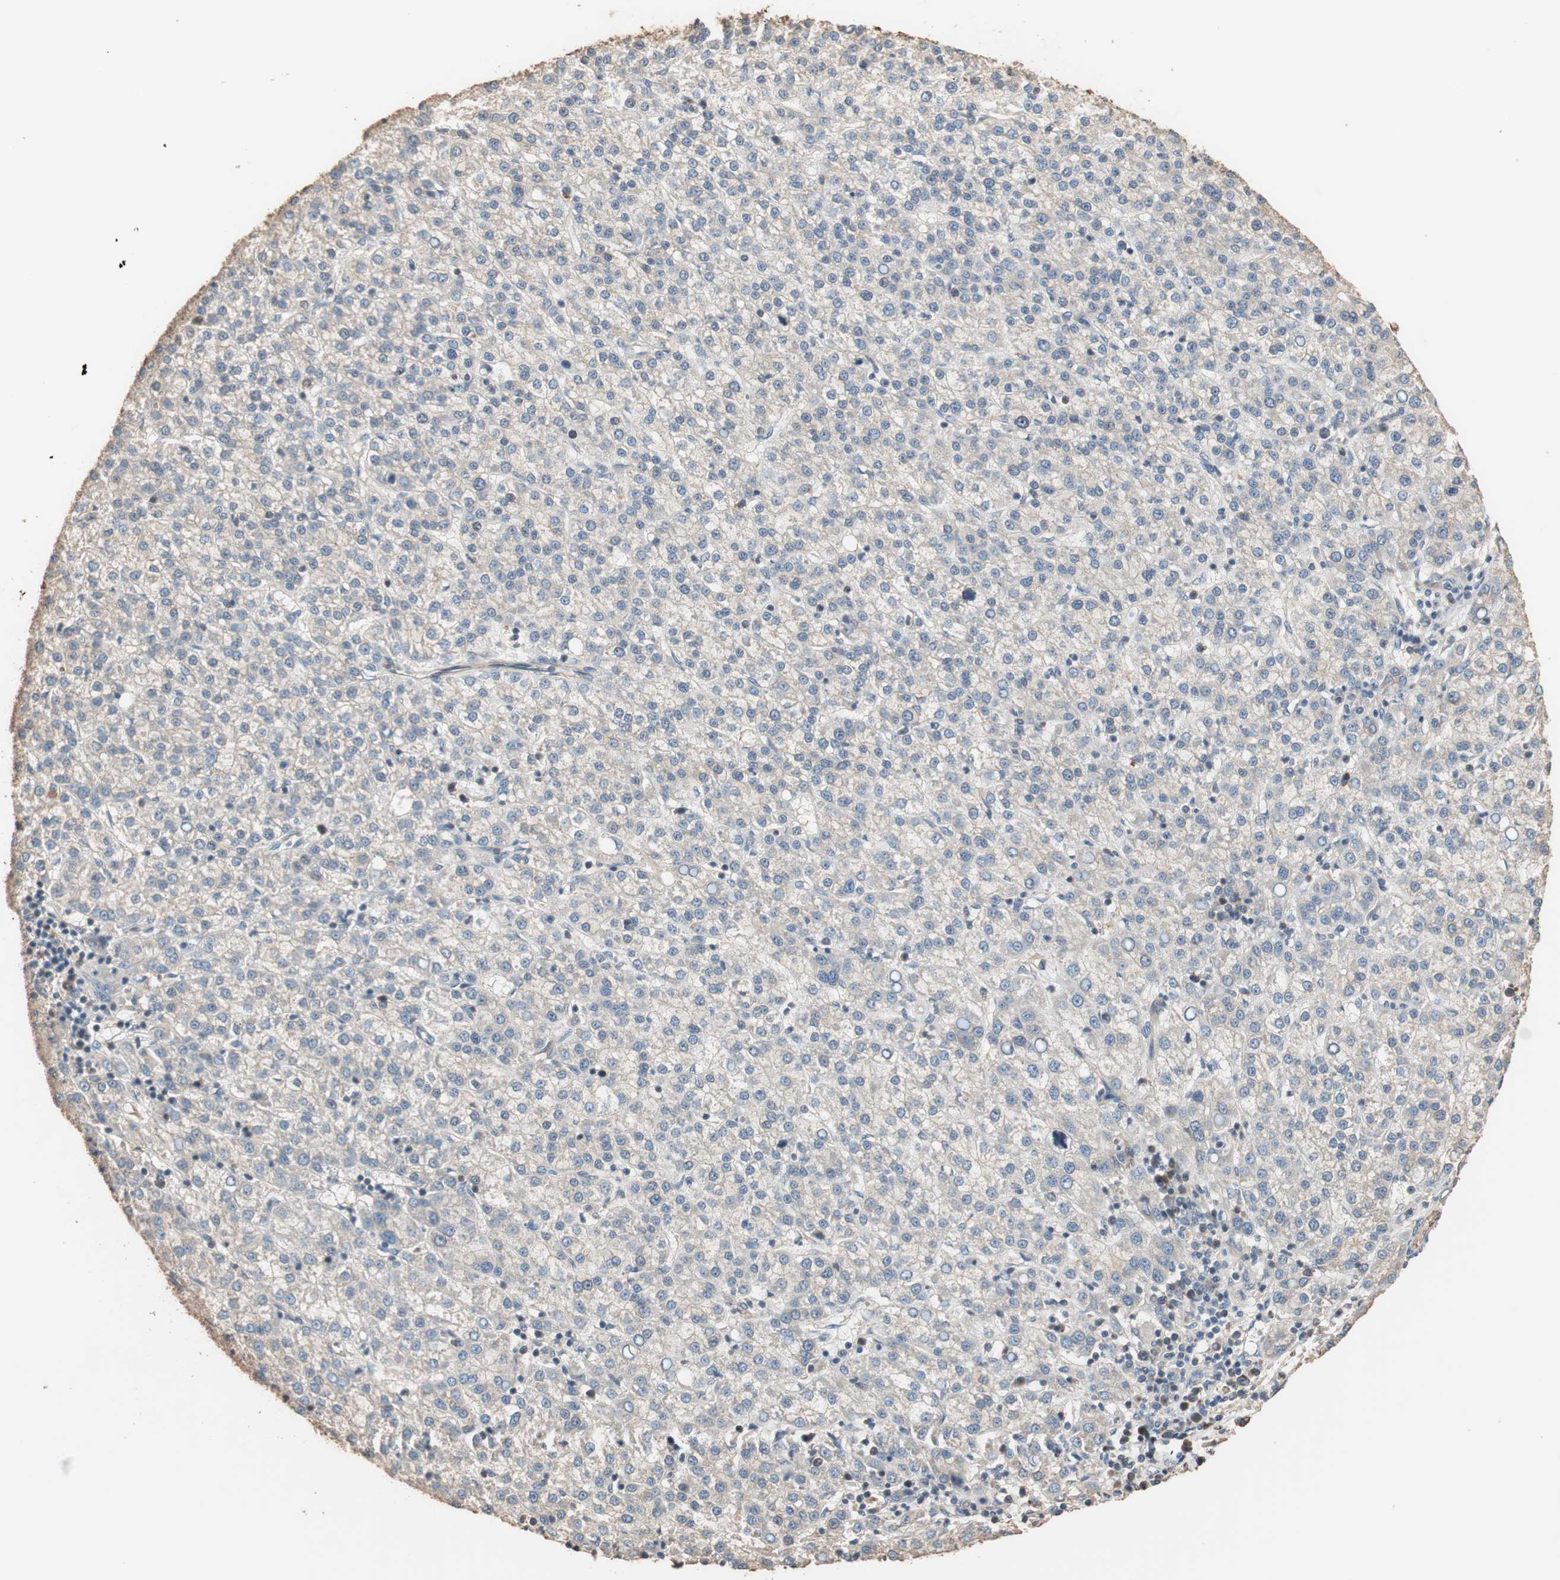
{"staining": {"intensity": "weak", "quantity": ">75%", "location": "cytoplasmic/membranous"}, "tissue": "liver cancer", "cell_type": "Tumor cells", "image_type": "cancer", "snomed": [{"axis": "morphology", "description": "Carcinoma, Hepatocellular, NOS"}, {"axis": "topography", "description": "Liver"}], "caption": "A histopathology image of human liver cancer stained for a protein displays weak cytoplasmic/membranous brown staining in tumor cells.", "gene": "TUBB", "patient": {"sex": "female", "age": 58}}